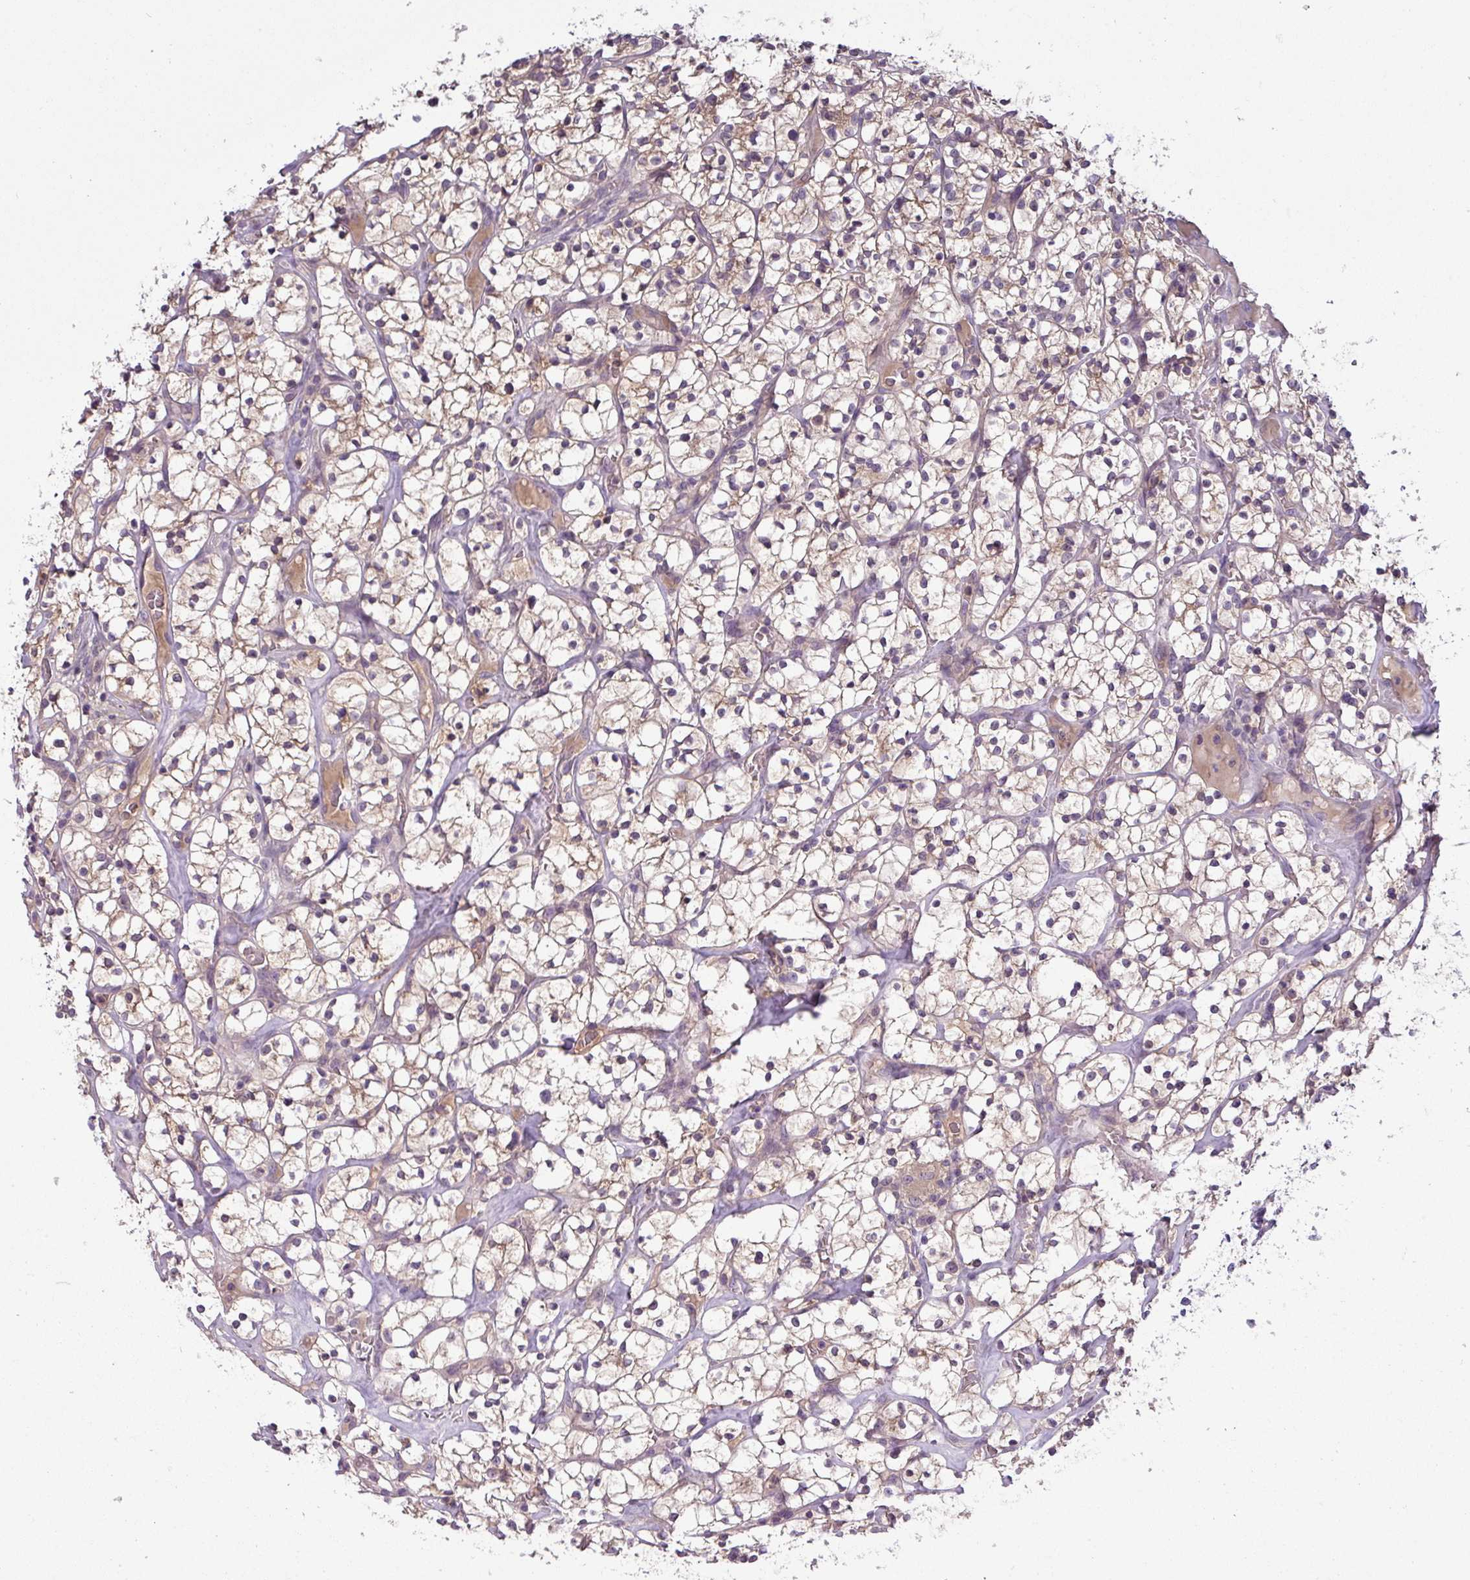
{"staining": {"intensity": "weak", "quantity": ">75%", "location": "cytoplasmic/membranous"}, "tissue": "renal cancer", "cell_type": "Tumor cells", "image_type": "cancer", "snomed": [{"axis": "morphology", "description": "Adenocarcinoma, NOS"}, {"axis": "topography", "description": "Kidney"}], "caption": "Protein staining by immunohistochemistry (IHC) exhibits weak cytoplasmic/membranous positivity in approximately >75% of tumor cells in renal cancer.", "gene": "TMEM62", "patient": {"sex": "female", "age": 64}}